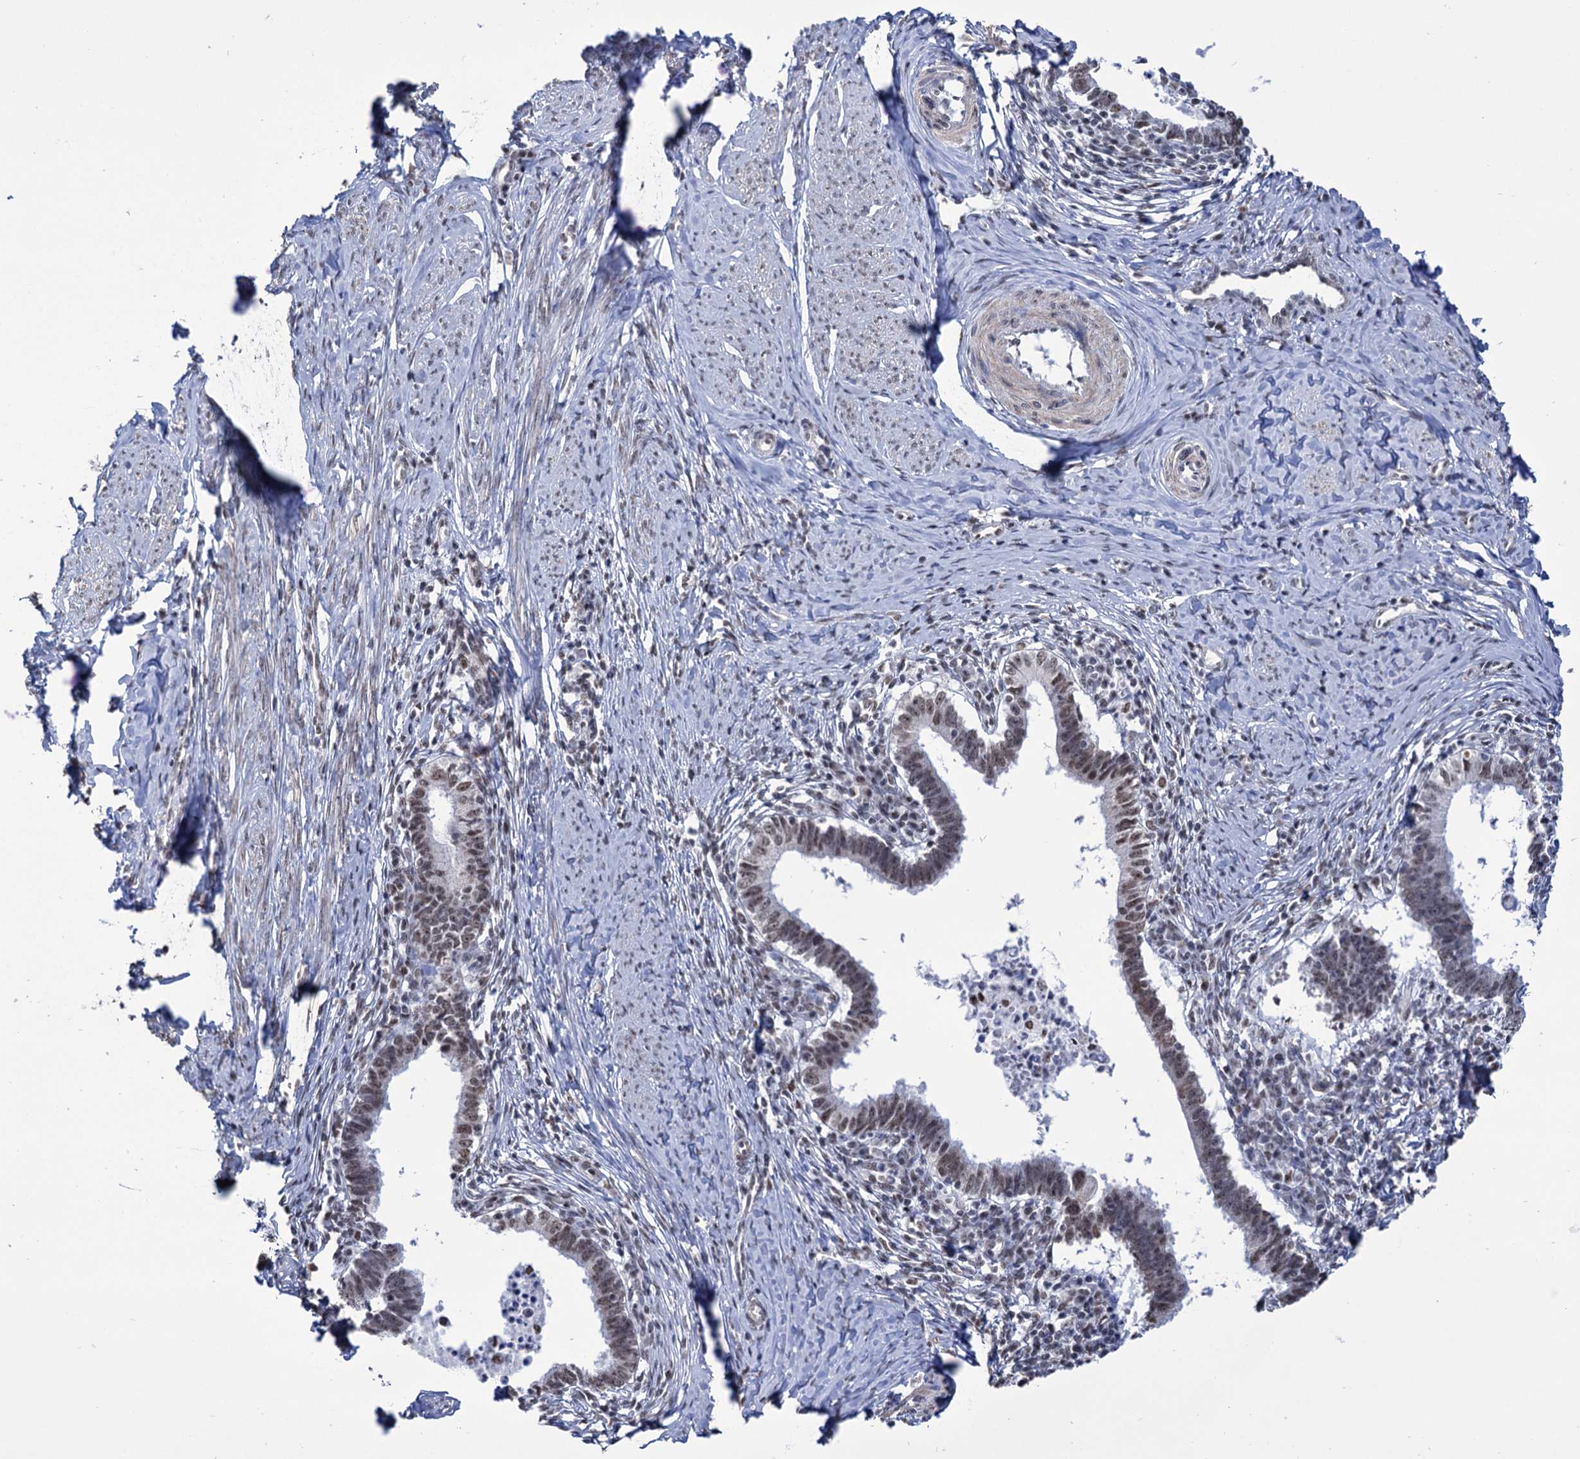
{"staining": {"intensity": "weak", "quantity": "25%-75%", "location": "nuclear"}, "tissue": "cervical cancer", "cell_type": "Tumor cells", "image_type": "cancer", "snomed": [{"axis": "morphology", "description": "Adenocarcinoma, NOS"}, {"axis": "topography", "description": "Cervix"}], "caption": "Protein analysis of cervical adenocarcinoma tissue displays weak nuclear positivity in approximately 25%-75% of tumor cells.", "gene": "ABHD10", "patient": {"sex": "female", "age": 36}}